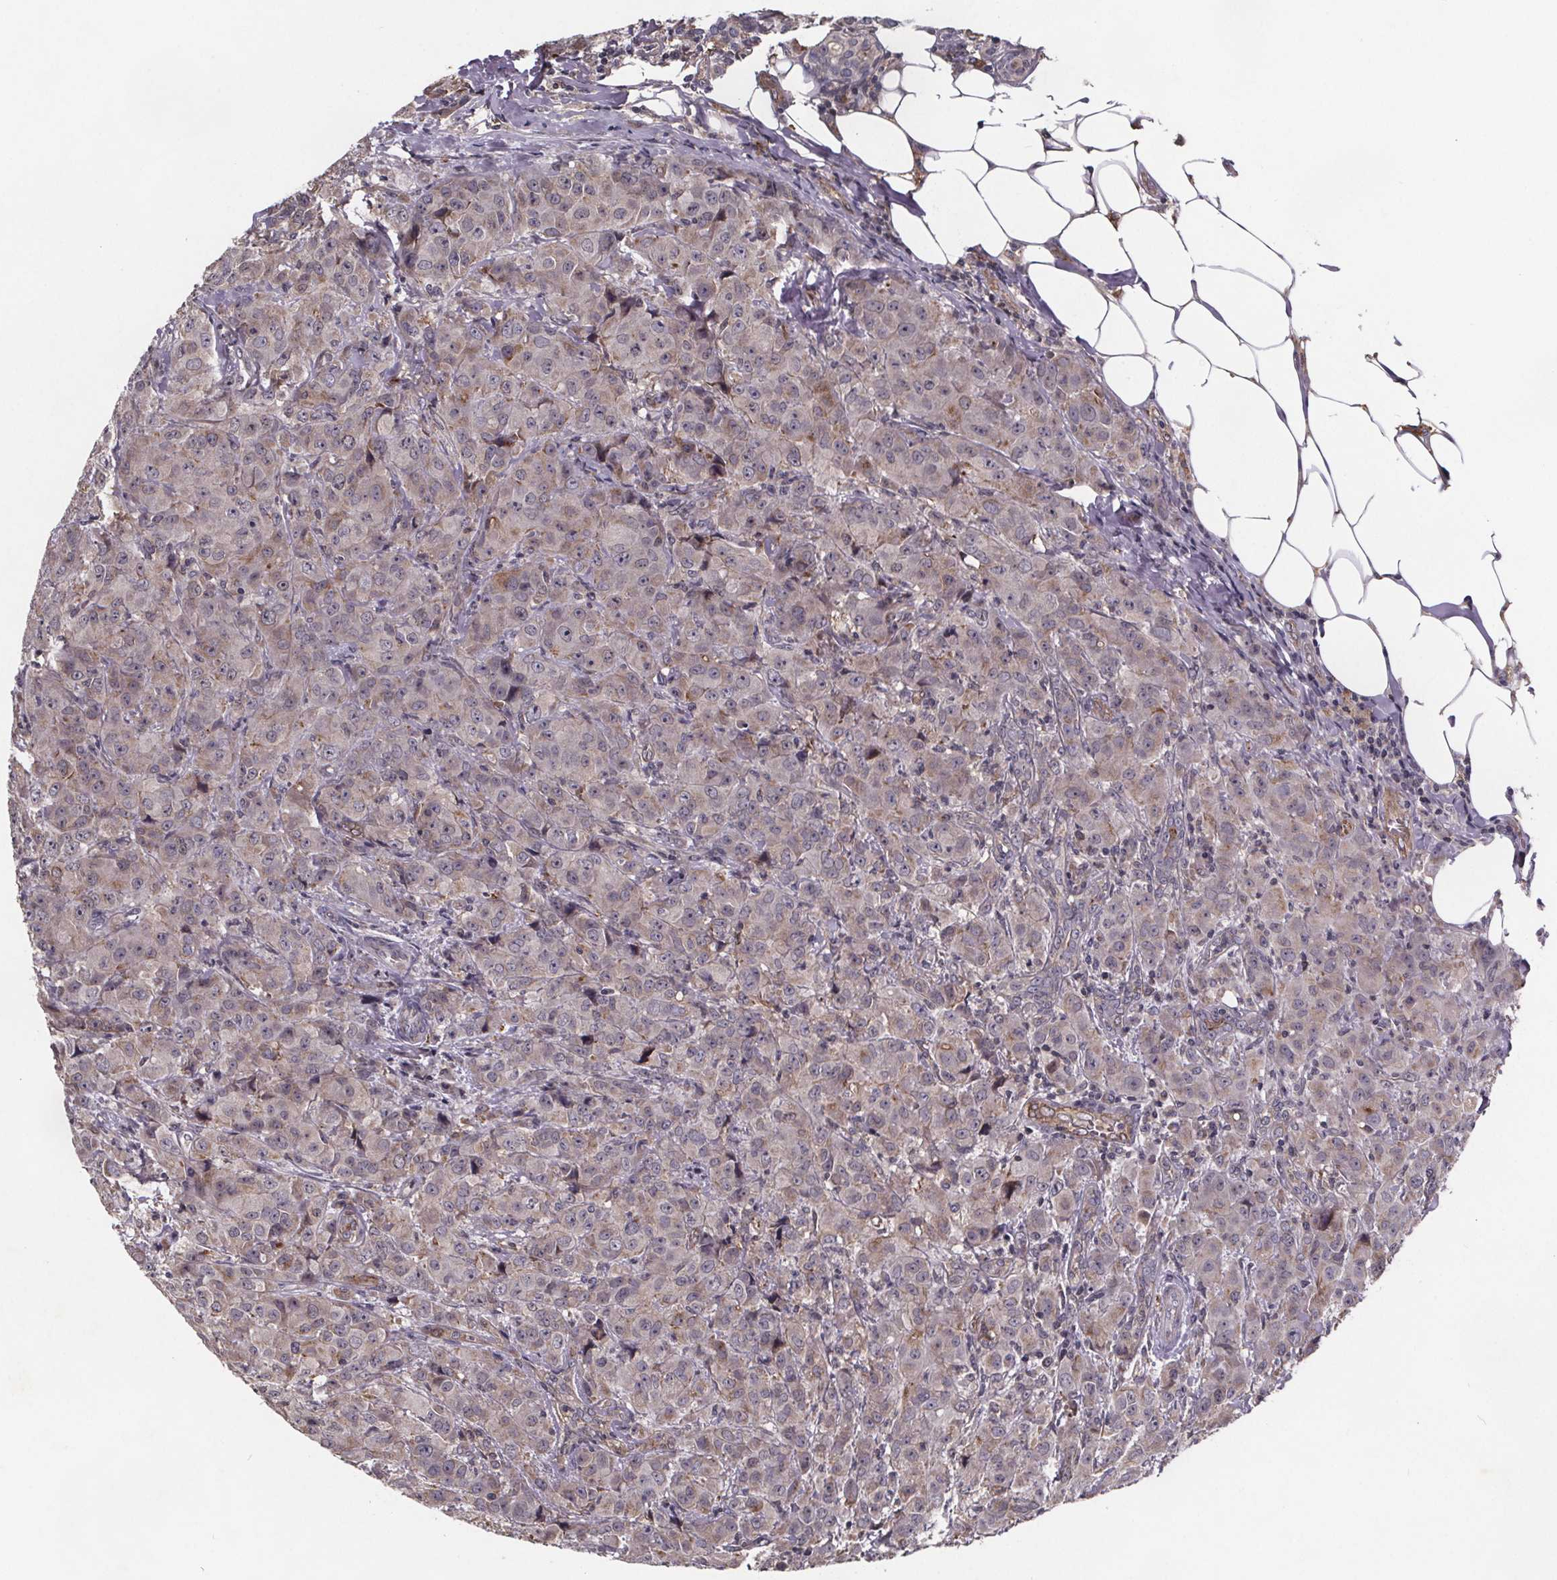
{"staining": {"intensity": "negative", "quantity": "none", "location": "none"}, "tissue": "breast cancer", "cell_type": "Tumor cells", "image_type": "cancer", "snomed": [{"axis": "morphology", "description": "Normal tissue, NOS"}, {"axis": "morphology", "description": "Duct carcinoma"}, {"axis": "topography", "description": "Breast"}], "caption": "Tumor cells are negative for brown protein staining in breast infiltrating ductal carcinoma. (Brightfield microscopy of DAB (3,3'-diaminobenzidine) immunohistochemistry at high magnification).", "gene": "FASTKD3", "patient": {"sex": "female", "age": 43}}